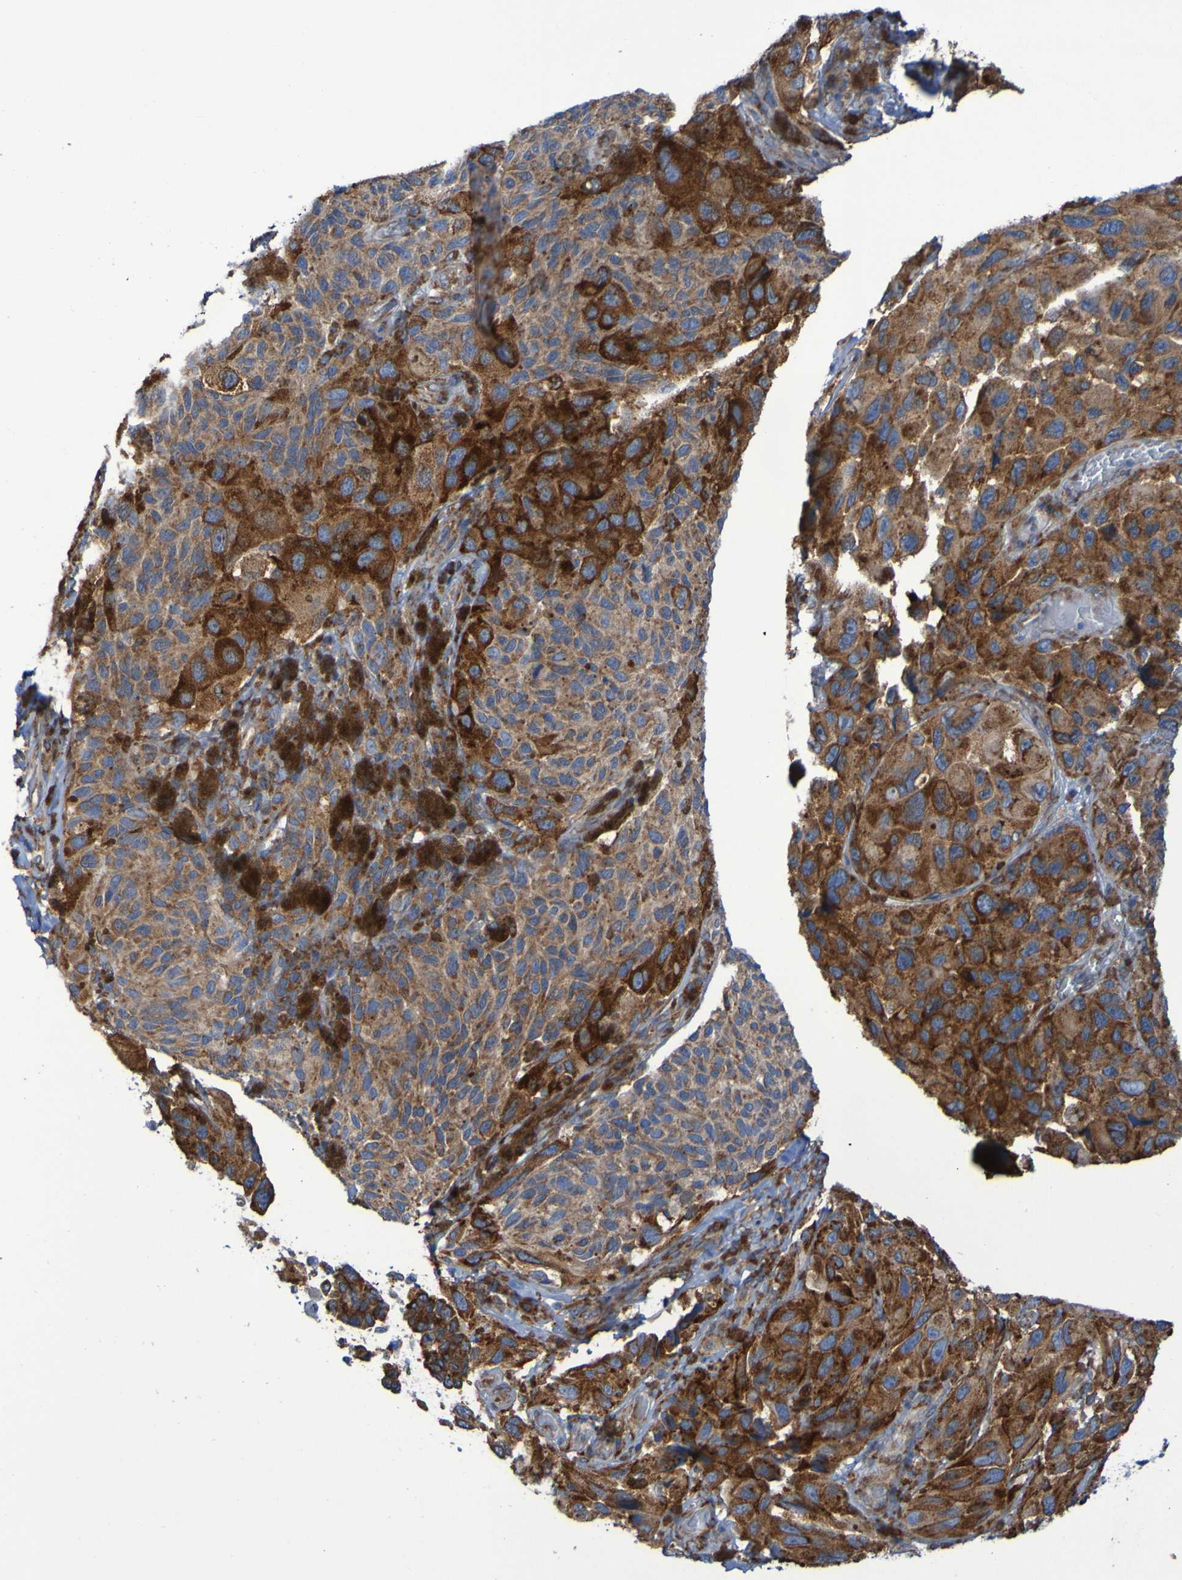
{"staining": {"intensity": "strong", "quantity": ">75%", "location": "cytoplasmic/membranous"}, "tissue": "melanoma", "cell_type": "Tumor cells", "image_type": "cancer", "snomed": [{"axis": "morphology", "description": "Malignant melanoma, NOS"}, {"axis": "topography", "description": "Skin"}], "caption": "This is an image of immunohistochemistry staining of melanoma, which shows strong staining in the cytoplasmic/membranous of tumor cells.", "gene": "FKBP3", "patient": {"sex": "female", "age": 73}}